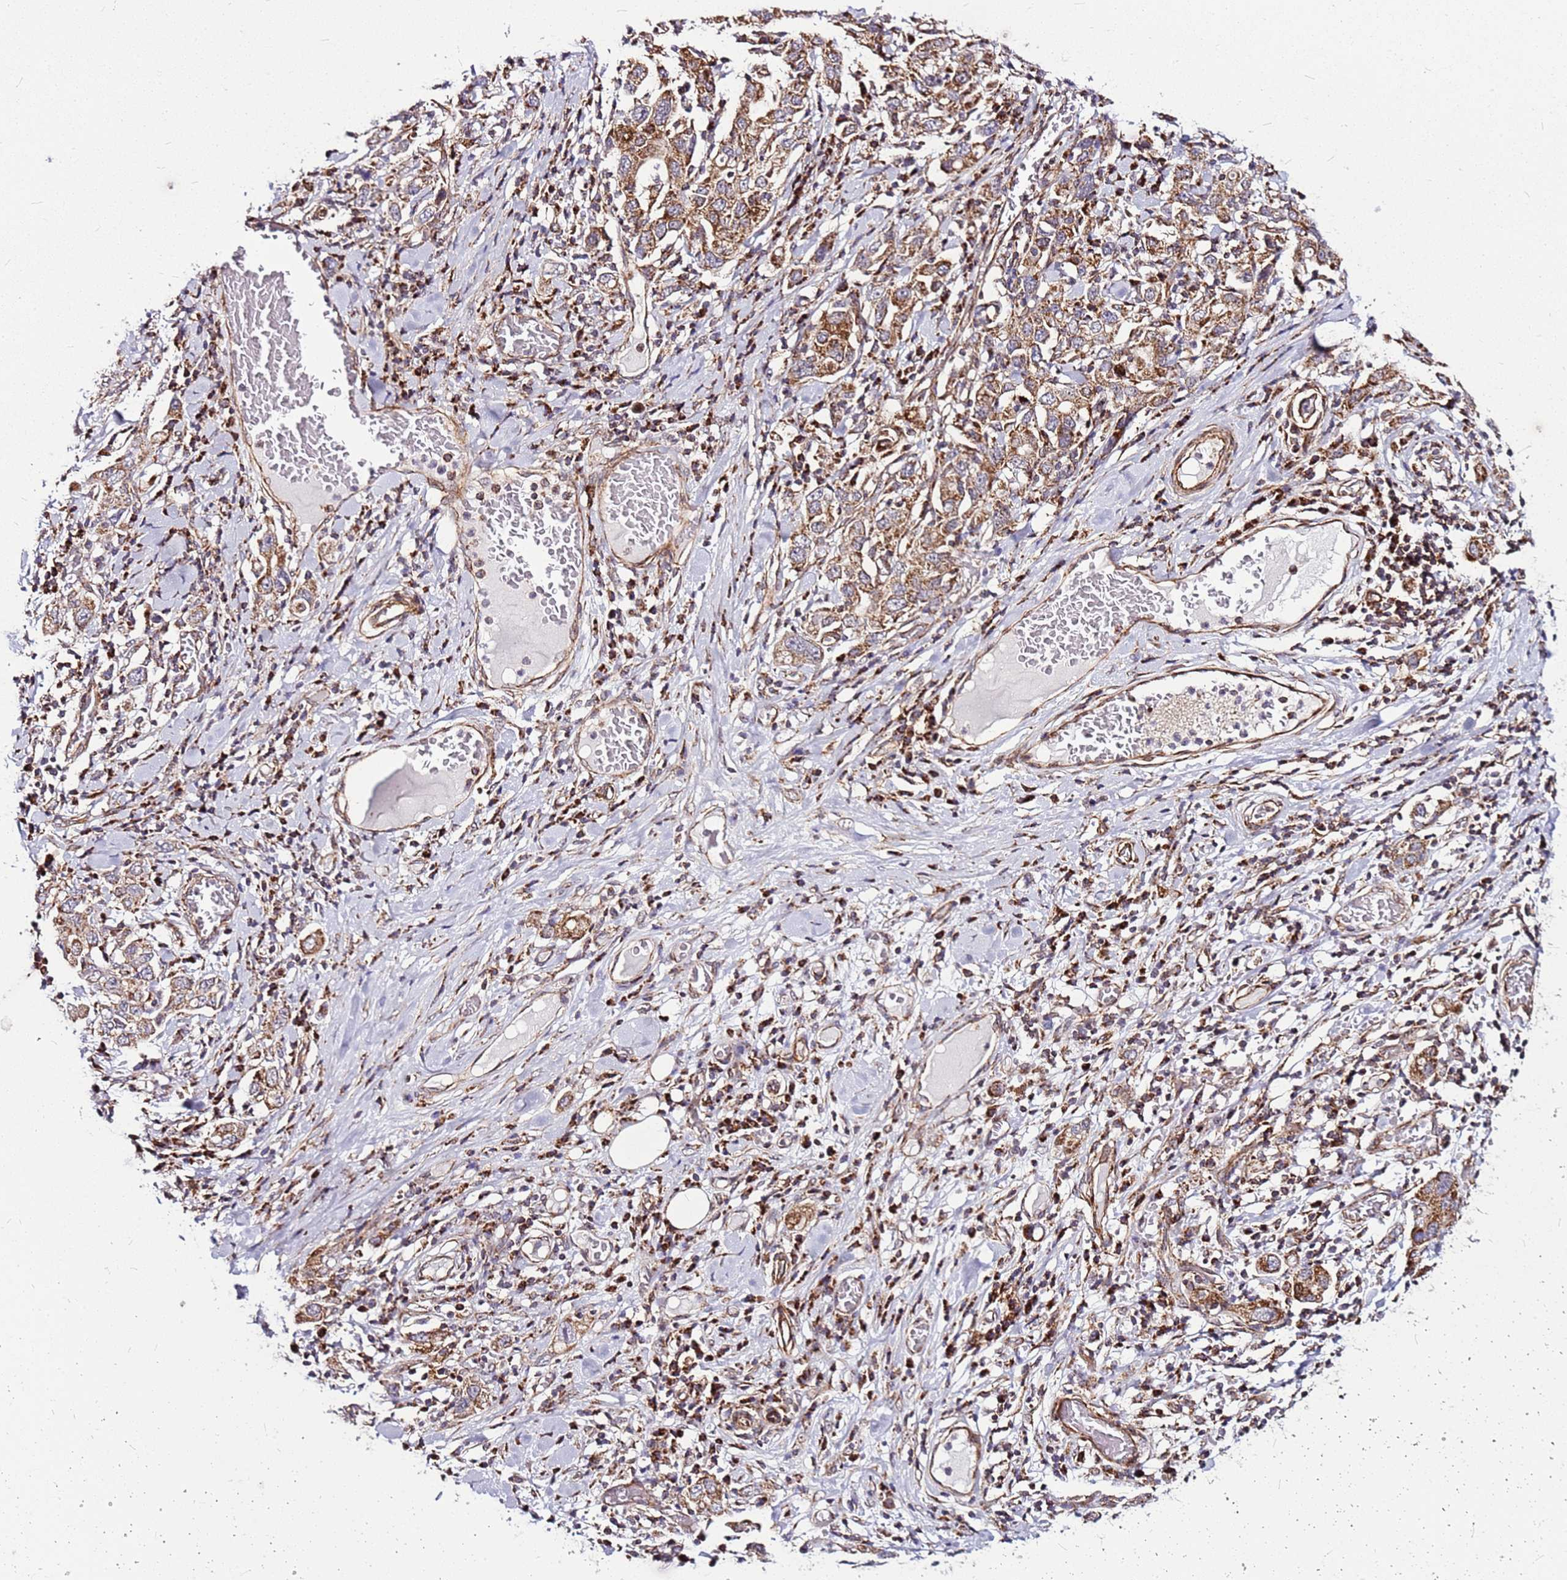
{"staining": {"intensity": "moderate", "quantity": ">75%", "location": "cytoplasmic/membranous"}, "tissue": "stomach cancer", "cell_type": "Tumor cells", "image_type": "cancer", "snomed": [{"axis": "morphology", "description": "Adenocarcinoma, NOS"}, {"axis": "topography", "description": "Stomach, upper"}], "caption": "The photomicrograph reveals staining of stomach cancer, revealing moderate cytoplasmic/membranous protein positivity (brown color) within tumor cells. (DAB (3,3'-diaminobenzidine) IHC with brightfield microscopy, high magnification).", "gene": "OR51T1", "patient": {"sex": "male", "age": 62}}